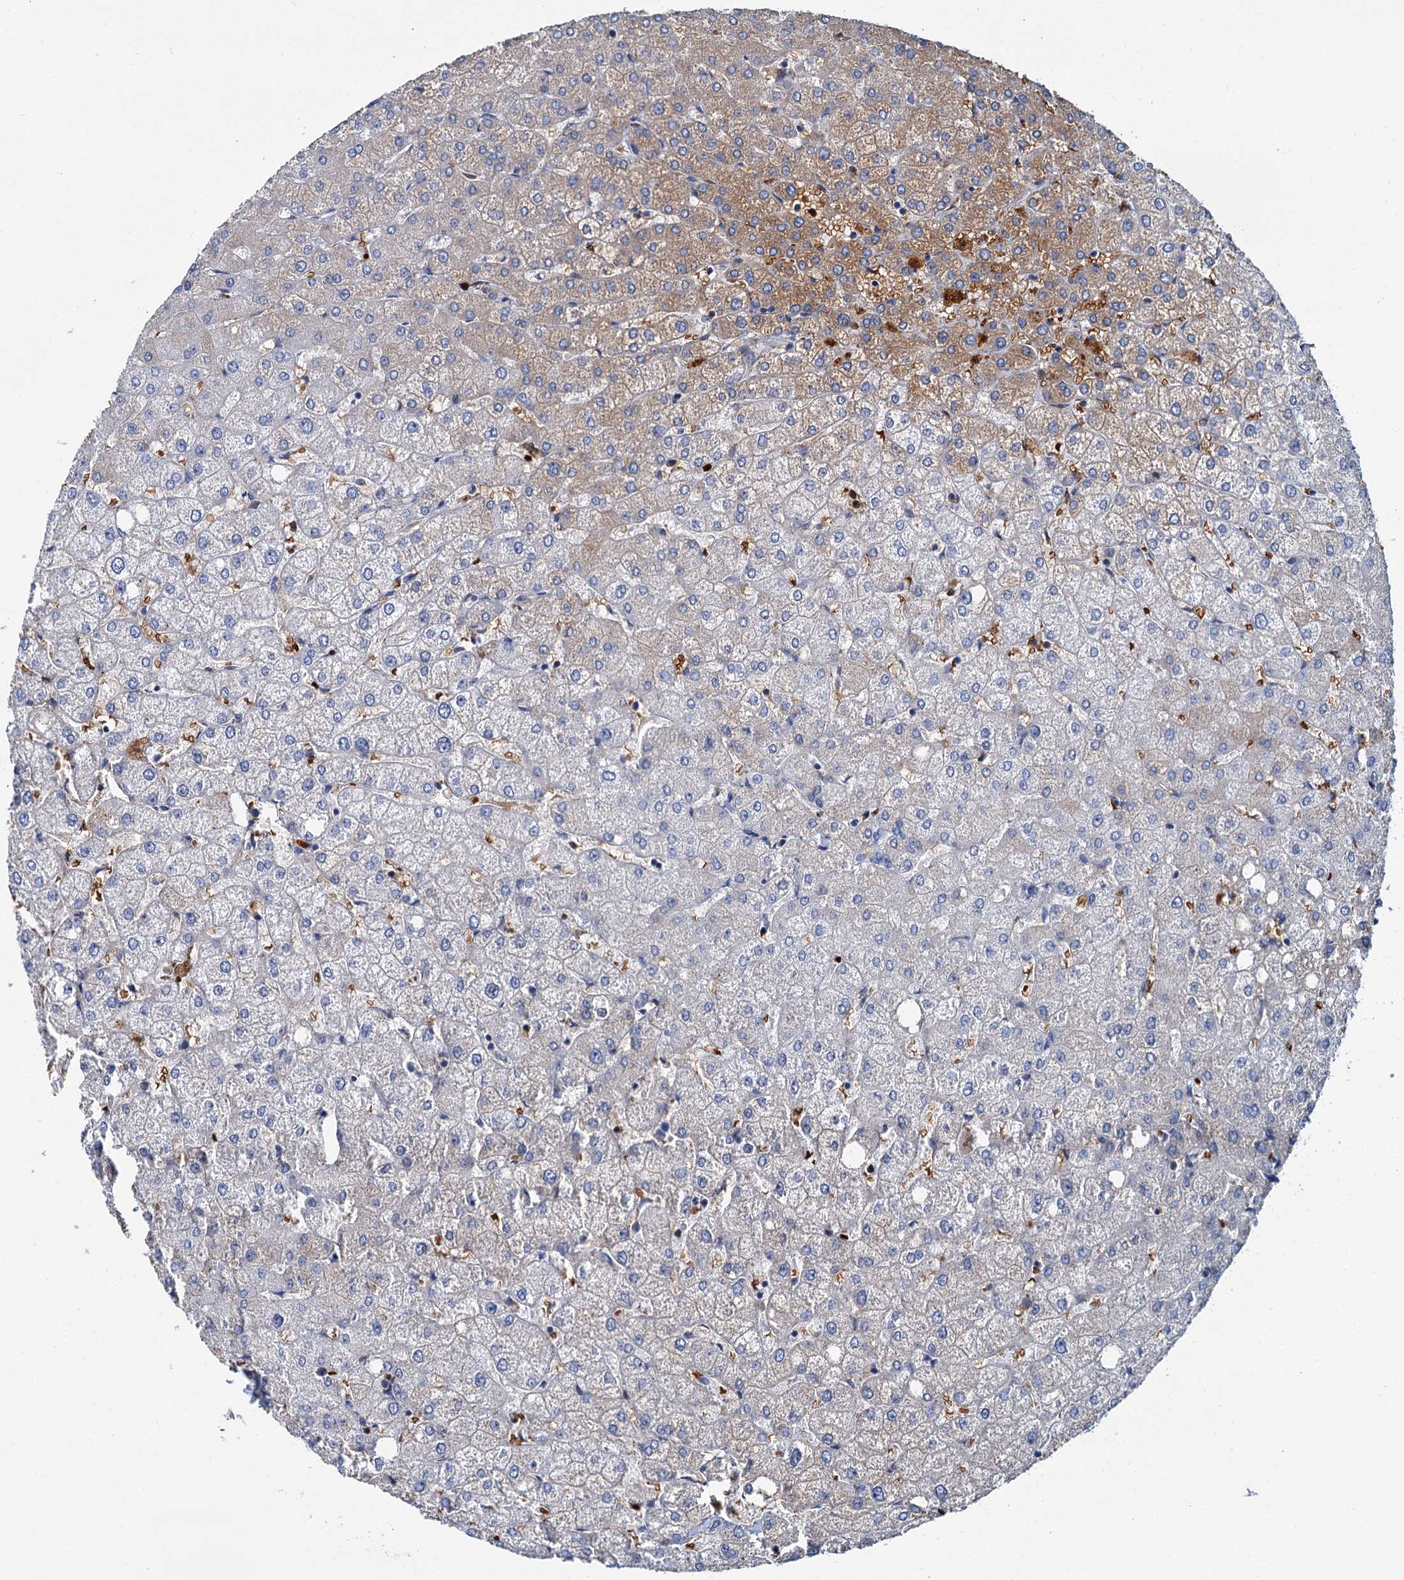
{"staining": {"intensity": "negative", "quantity": "none", "location": "none"}, "tissue": "liver", "cell_type": "Cholangiocytes", "image_type": "normal", "snomed": [{"axis": "morphology", "description": "Normal tissue, NOS"}, {"axis": "topography", "description": "Liver"}], "caption": "High magnification brightfield microscopy of unremarkable liver stained with DAB (3,3'-diaminobenzidine) (brown) and counterstained with hematoxylin (blue): cholangiocytes show no significant positivity.", "gene": "ATG2A", "patient": {"sex": "female", "age": 54}}